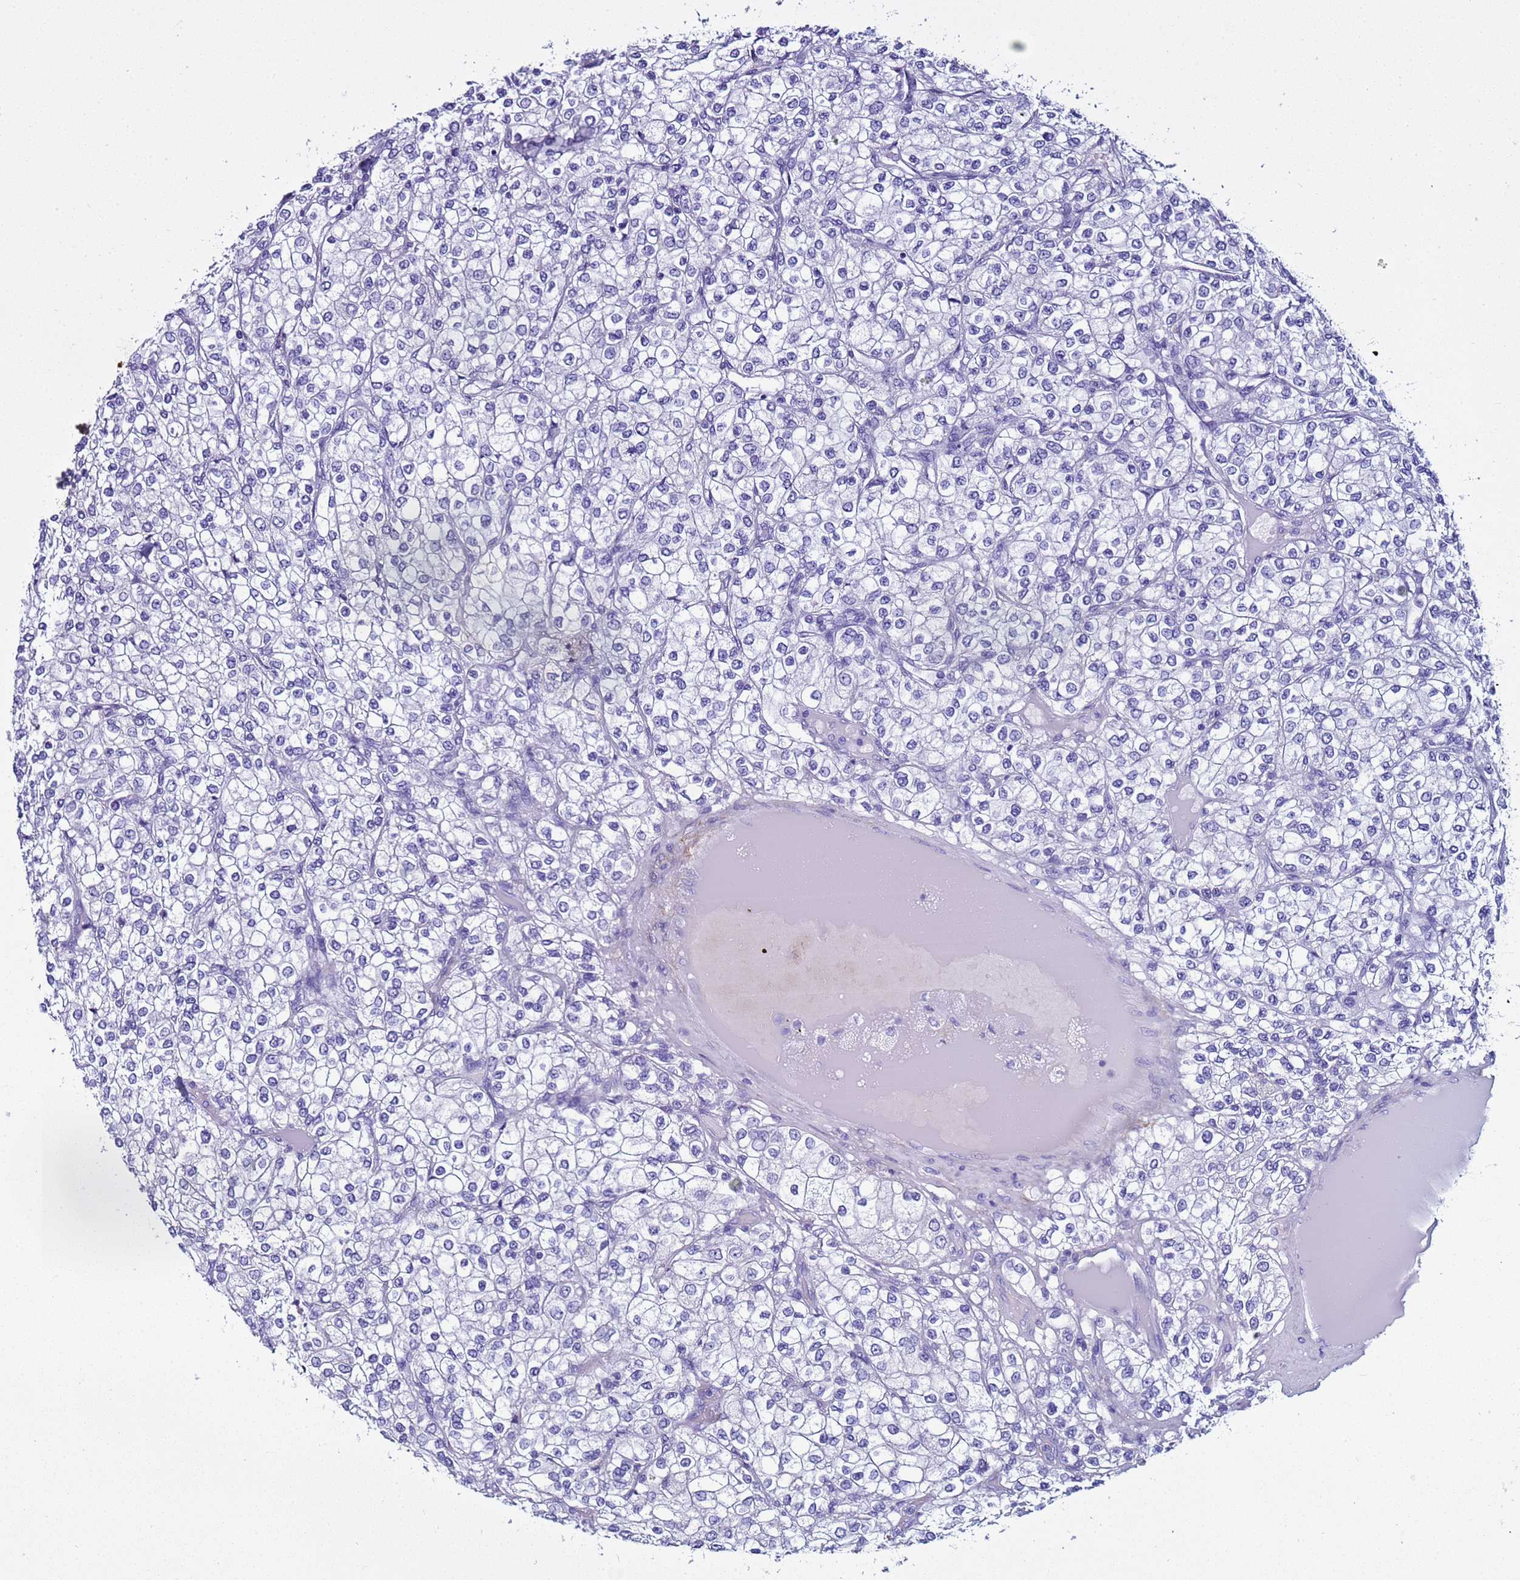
{"staining": {"intensity": "negative", "quantity": "none", "location": "none"}, "tissue": "renal cancer", "cell_type": "Tumor cells", "image_type": "cancer", "snomed": [{"axis": "morphology", "description": "Adenocarcinoma, NOS"}, {"axis": "topography", "description": "Kidney"}], "caption": "Immunohistochemistry photomicrograph of neoplastic tissue: human renal cancer stained with DAB (3,3'-diaminobenzidine) exhibits no significant protein expression in tumor cells.", "gene": "LCMT1", "patient": {"sex": "male", "age": 80}}